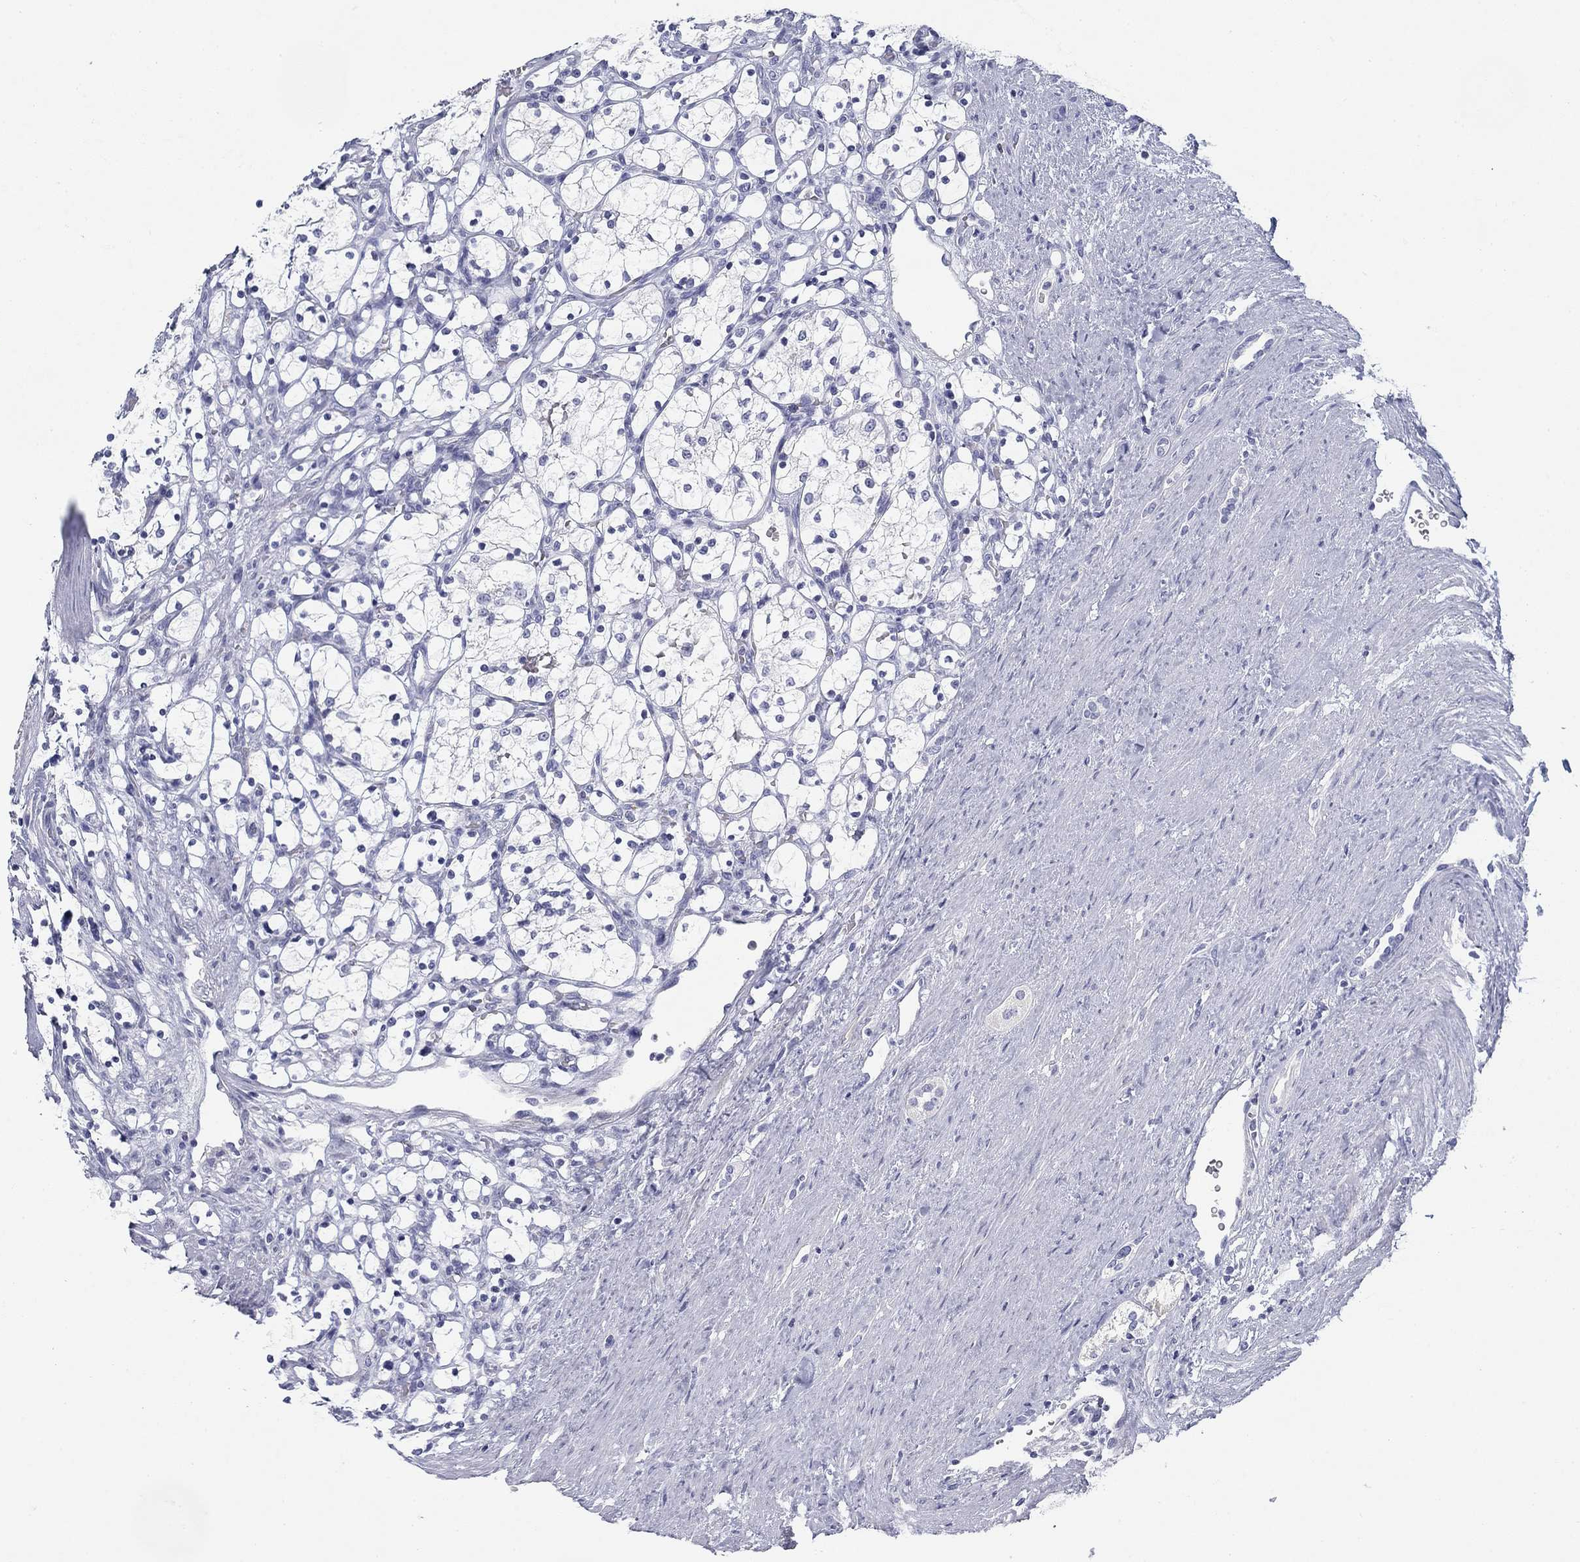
{"staining": {"intensity": "negative", "quantity": "none", "location": "none"}, "tissue": "renal cancer", "cell_type": "Tumor cells", "image_type": "cancer", "snomed": [{"axis": "morphology", "description": "Adenocarcinoma, NOS"}, {"axis": "topography", "description": "Kidney"}], "caption": "This is an immunohistochemistry (IHC) photomicrograph of human renal cancer (adenocarcinoma). There is no positivity in tumor cells.", "gene": "CD79B", "patient": {"sex": "female", "age": 69}}